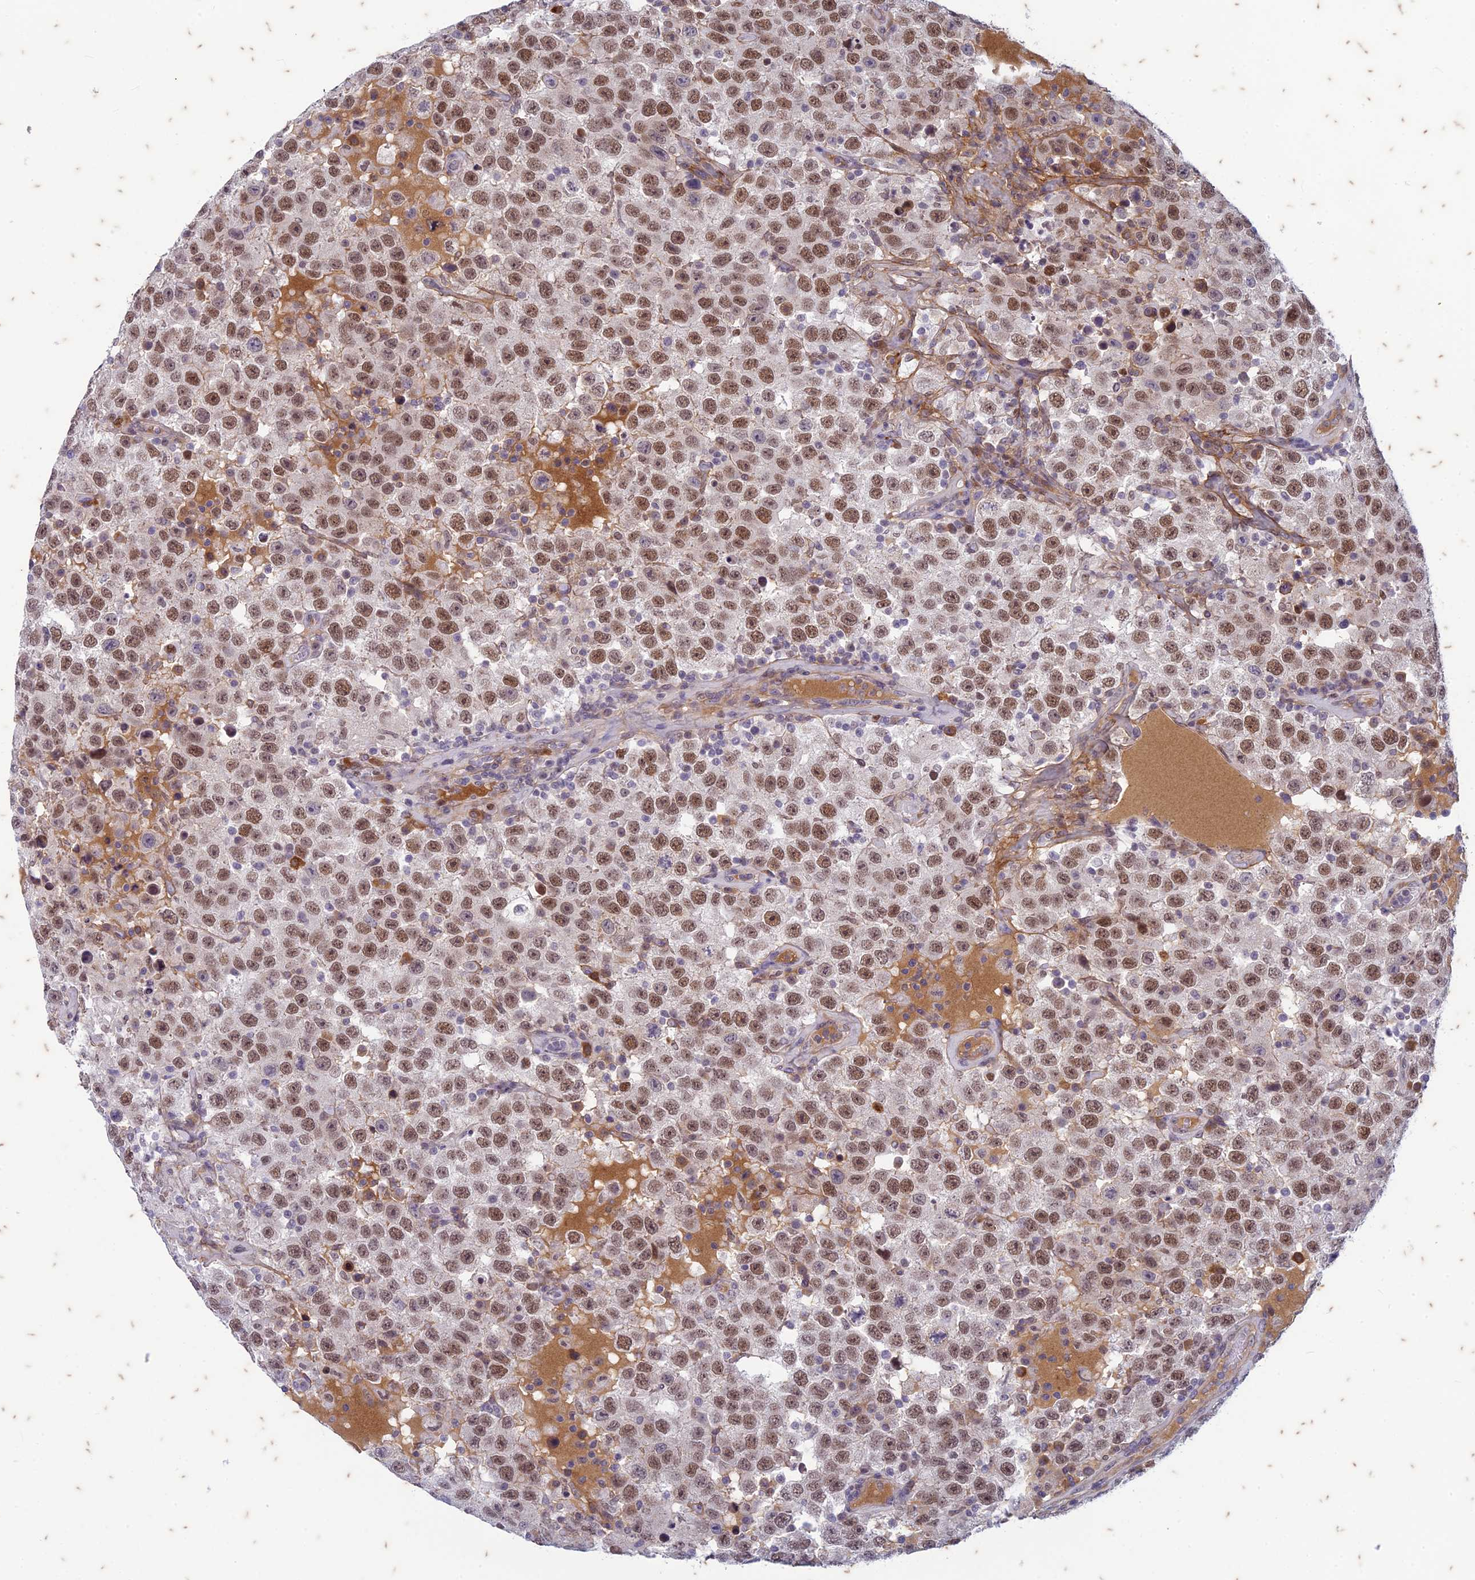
{"staining": {"intensity": "moderate", "quantity": ">75%", "location": "nuclear"}, "tissue": "testis cancer", "cell_type": "Tumor cells", "image_type": "cancer", "snomed": [{"axis": "morphology", "description": "Seminoma, NOS"}, {"axis": "topography", "description": "Testis"}], "caption": "Immunohistochemical staining of seminoma (testis) exhibits medium levels of moderate nuclear positivity in about >75% of tumor cells. The protein of interest is shown in brown color, while the nuclei are stained blue.", "gene": "PABPN1L", "patient": {"sex": "male", "age": 41}}